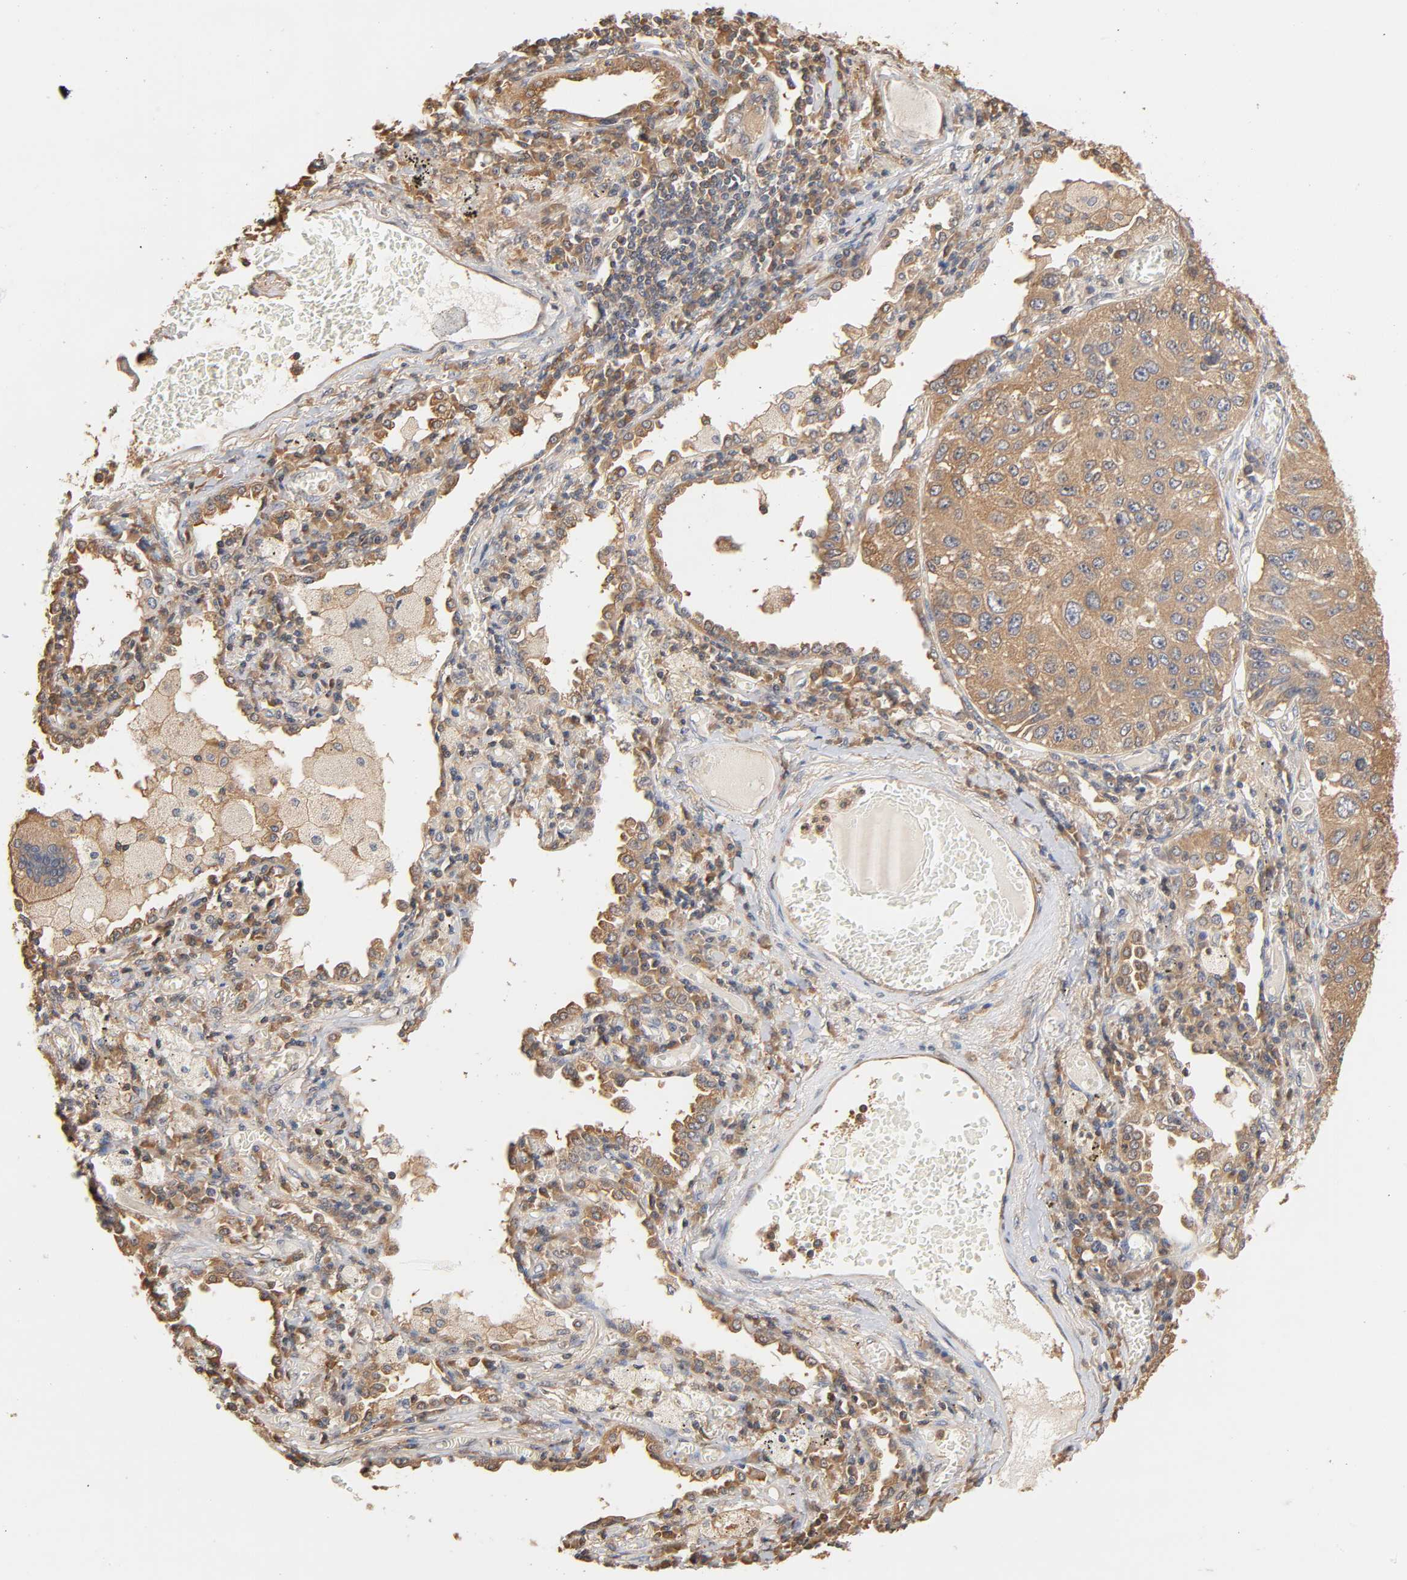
{"staining": {"intensity": "moderate", "quantity": ">75%", "location": "cytoplasmic/membranous"}, "tissue": "lung cancer", "cell_type": "Tumor cells", "image_type": "cancer", "snomed": [{"axis": "morphology", "description": "Squamous cell carcinoma, NOS"}, {"axis": "topography", "description": "Lung"}], "caption": "Moderate cytoplasmic/membranous staining is present in approximately >75% of tumor cells in lung squamous cell carcinoma.", "gene": "ALDOA", "patient": {"sex": "male", "age": 71}}